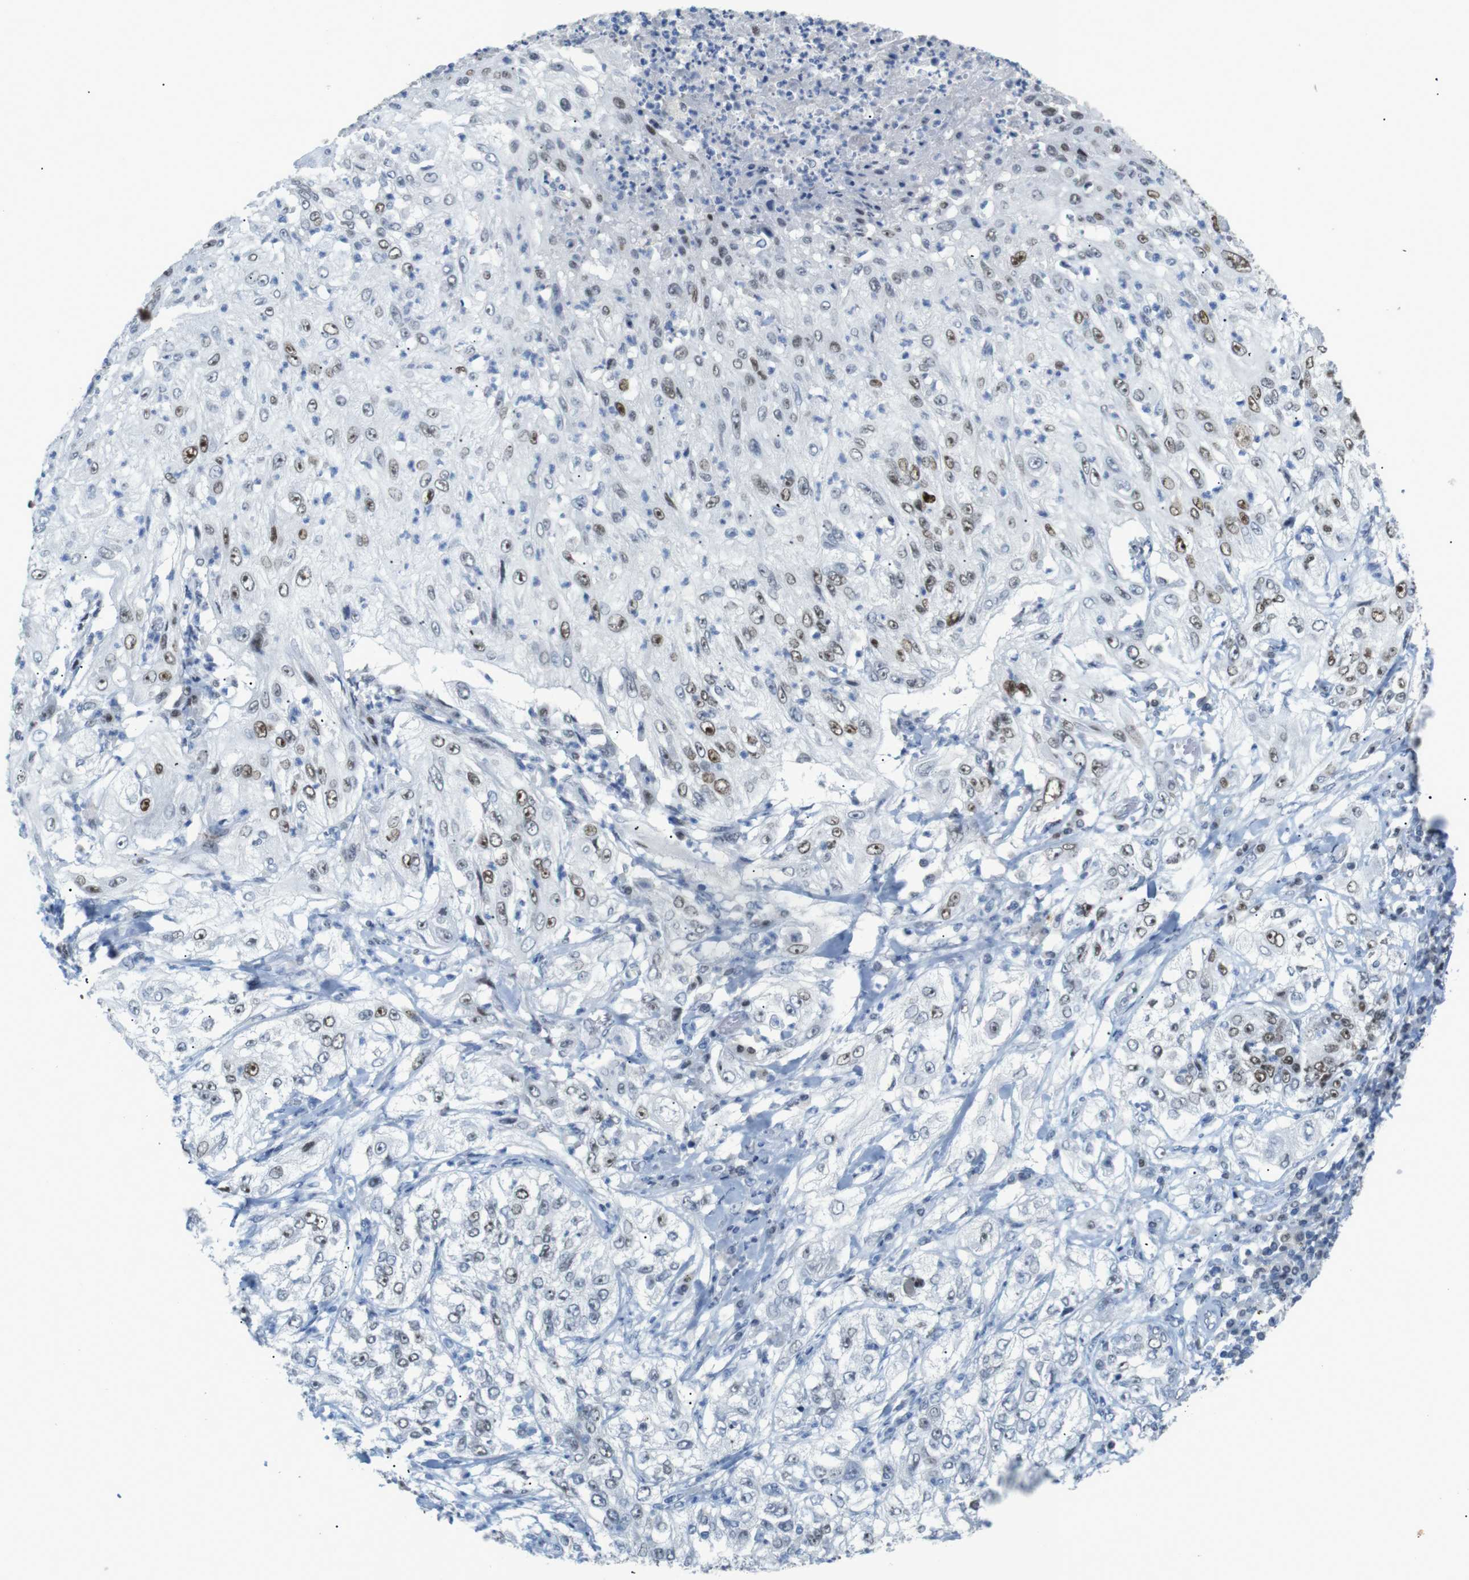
{"staining": {"intensity": "moderate", "quantity": ">75%", "location": "nuclear"}, "tissue": "lung cancer", "cell_type": "Tumor cells", "image_type": "cancer", "snomed": [{"axis": "morphology", "description": "Inflammation, NOS"}, {"axis": "morphology", "description": "Squamous cell carcinoma, NOS"}, {"axis": "topography", "description": "Lymph node"}, {"axis": "topography", "description": "Soft tissue"}, {"axis": "topography", "description": "Lung"}], "caption": "Protein staining of lung cancer (squamous cell carcinoma) tissue shows moderate nuclear expression in about >75% of tumor cells.", "gene": "RIOX2", "patient": {"sex": "male", "age": 66}}